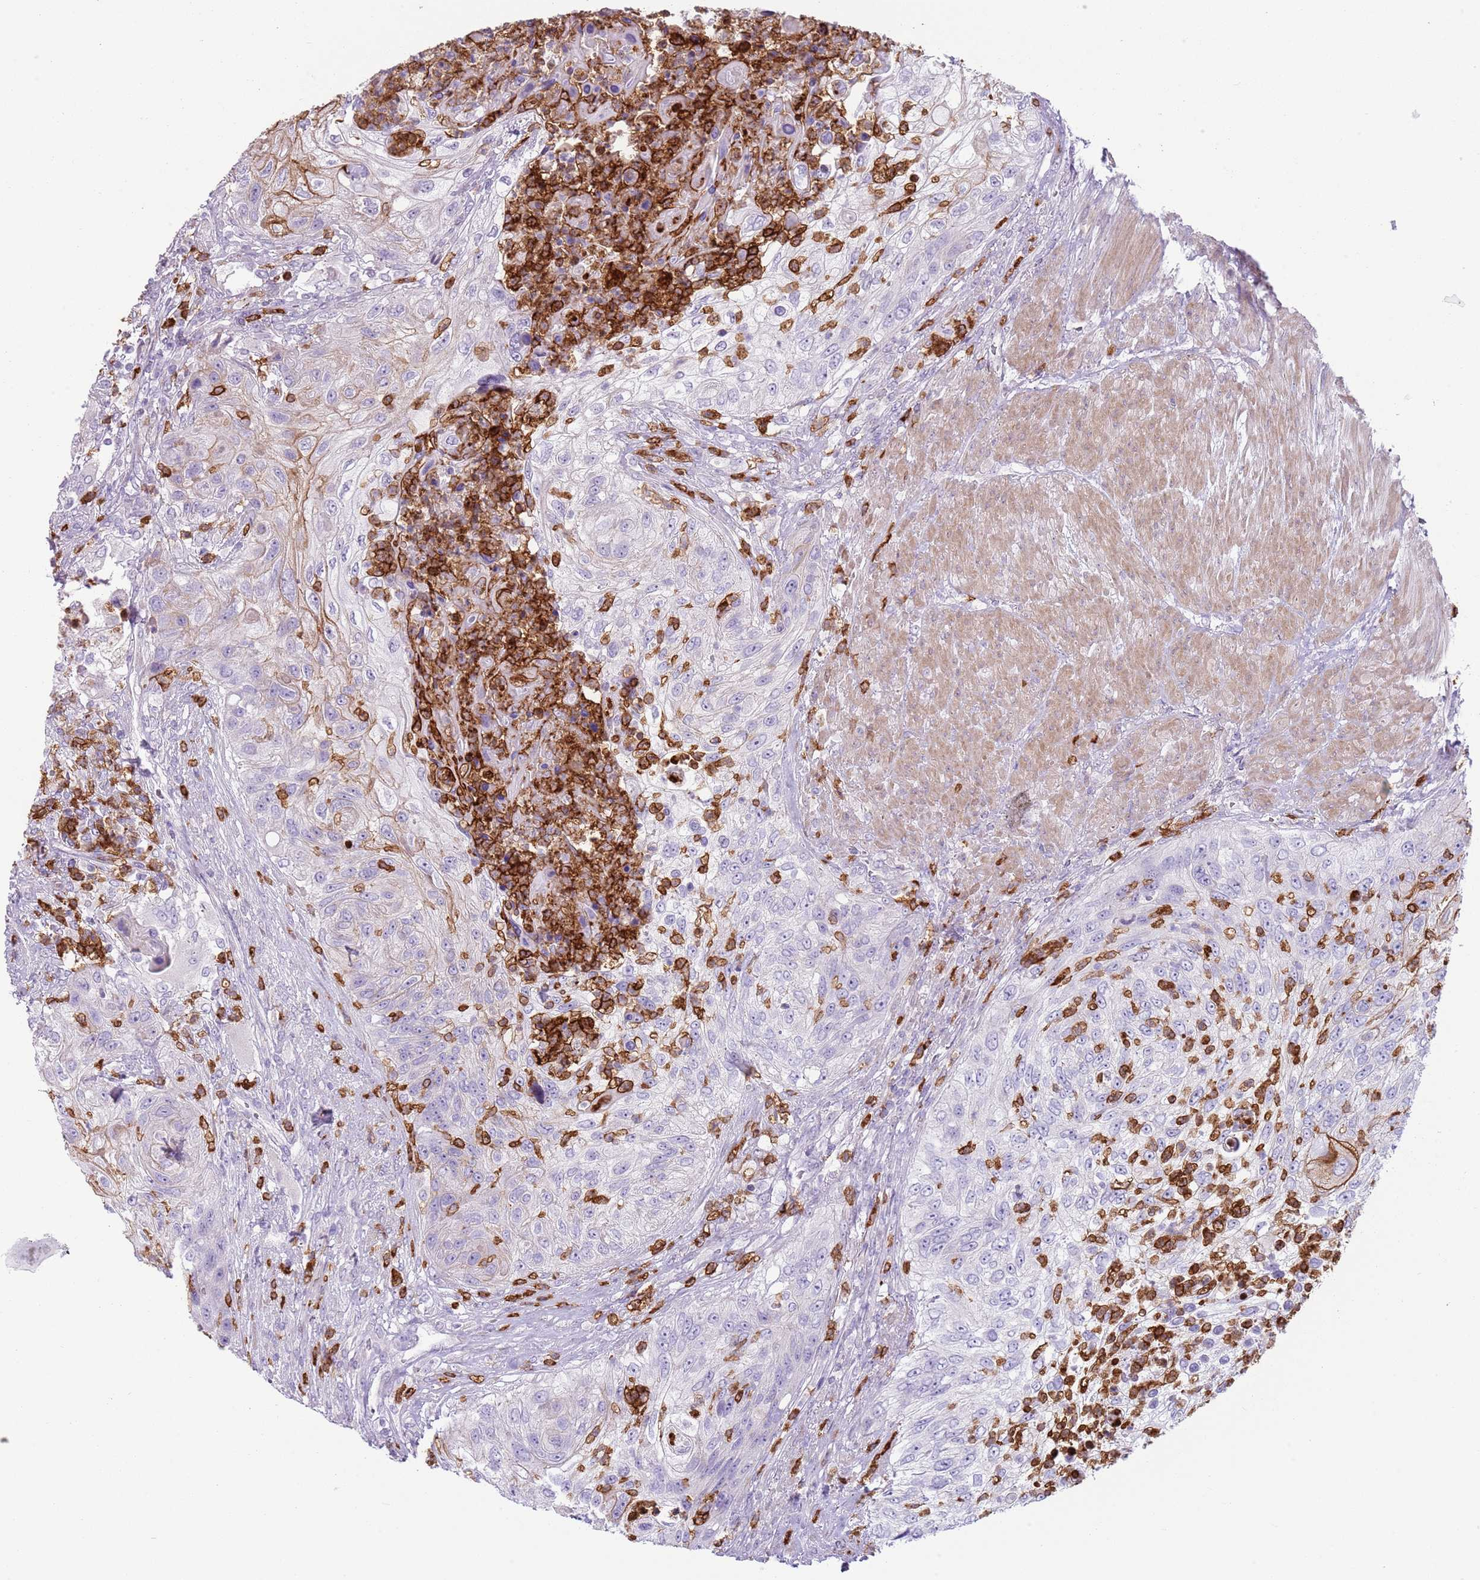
{"staining": {"intensity": "moderate", "quantity": "<25%", "location": "cytoplasmic/membranous"}, "tissue": "urothelial cancer", "cell_type": "Tumor cells", "image_type": "cancer", "snomed": [{"axis": "morphology", "description": "Urothelial carcinoma, High grade"}, {"axis": "topography", "description": "Urinary bladder"}], "caption": "High-grade urothelial carcinoma stained with DAB (3,3'-diaminobenzidine) immunohistochemistry shows low levels of moderate cytoplasmic/membranous positivity in about <25% of tumor cells.", "gene": "CD177", "patient": {"sex": "female", "age": 60}}